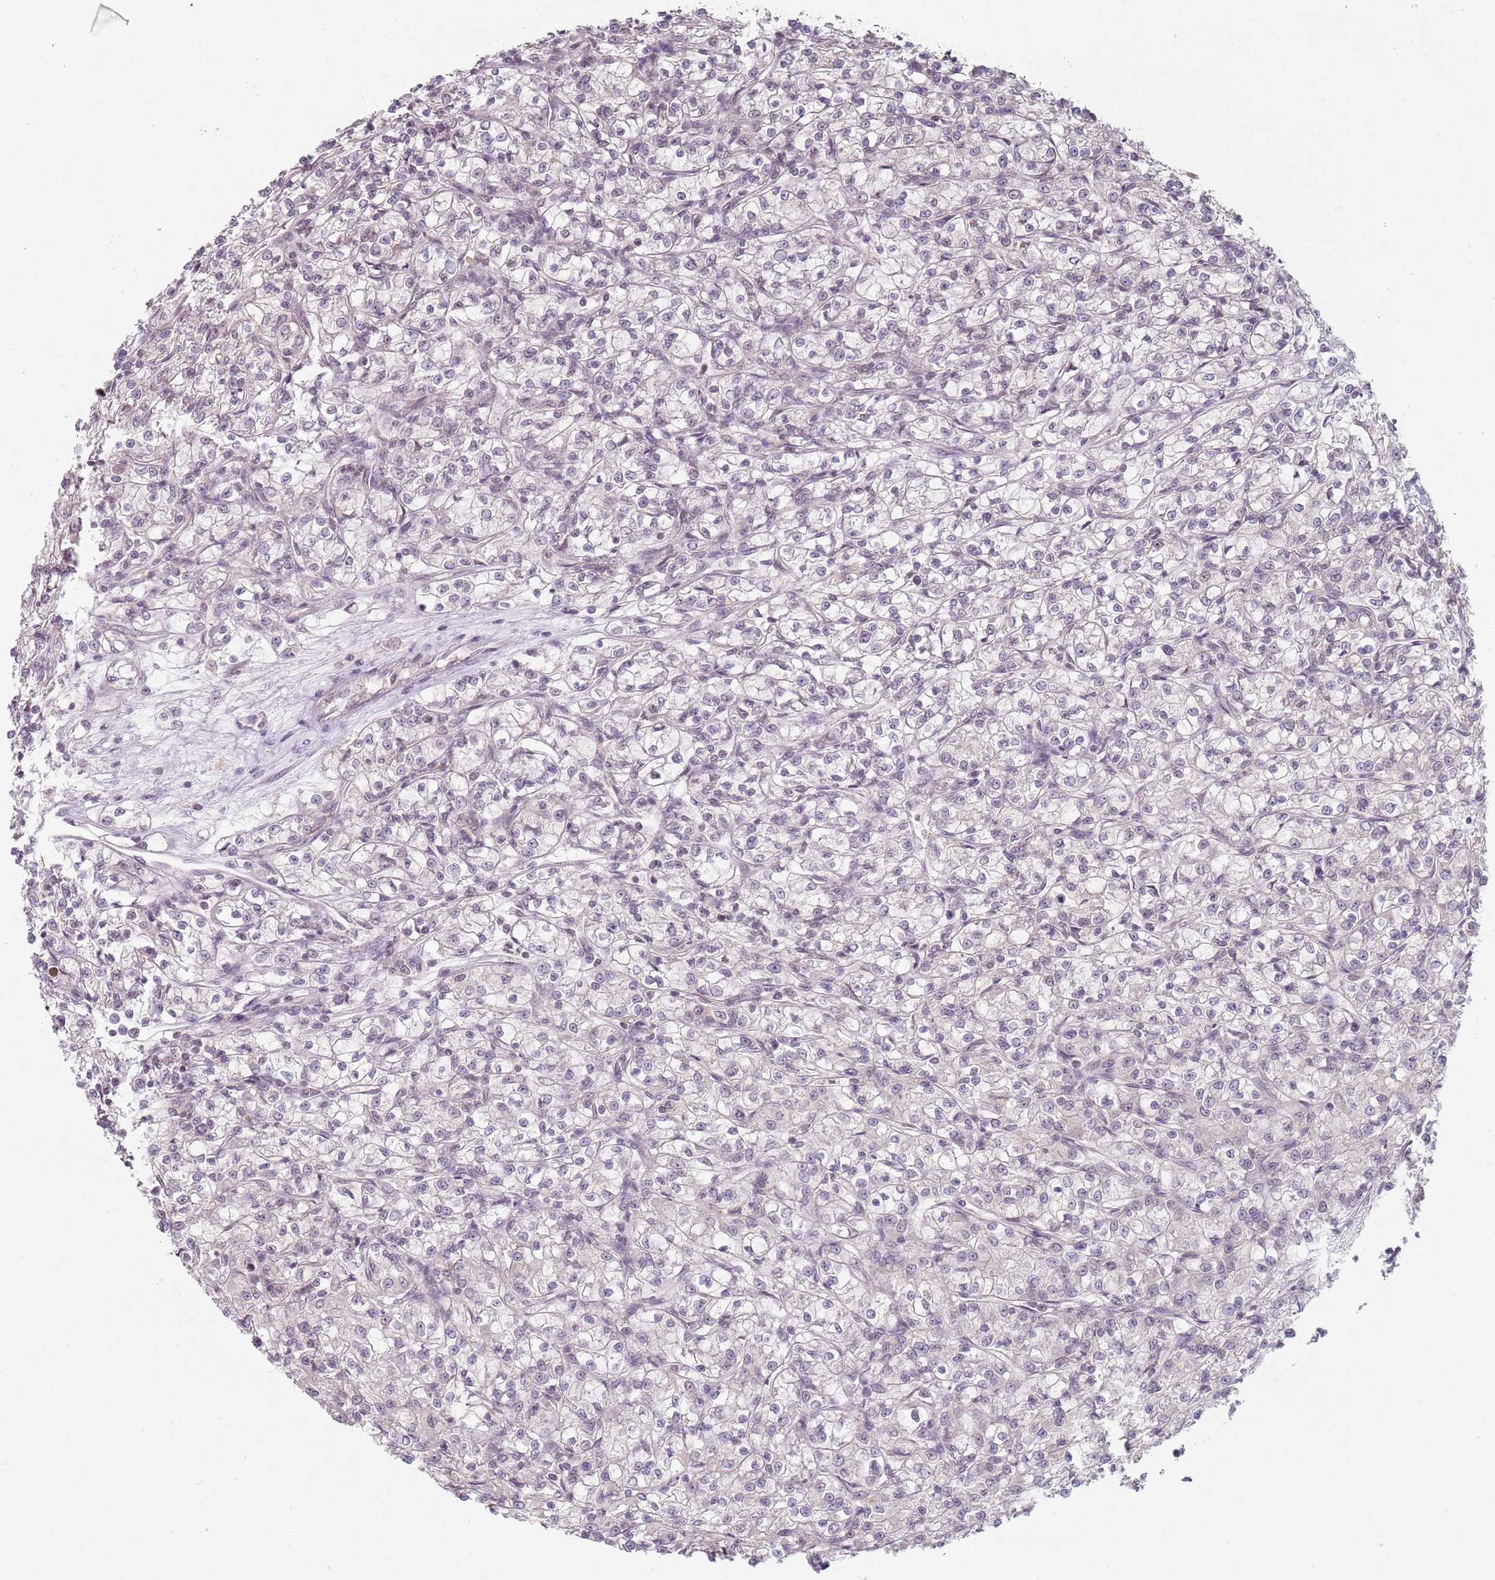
{"staining": {"intensity": "negative", "quantity": "none", "location": "none"}, "tissue": "renal cancer", "cell_type": "Tumor cells", "image_type": "cancer", "snomed": [{"axis": "morphology", "description": "Adenocarcinoma, NOS"}, {"axis": "topography", "description": "Kidney"}], "caption": "An image of adenocarcinoma (renal) stained for a protein shows no brown staining in tumor cells.", "gene": "SMARCAL1", "patient": {"sex": "female", "age": 59}}